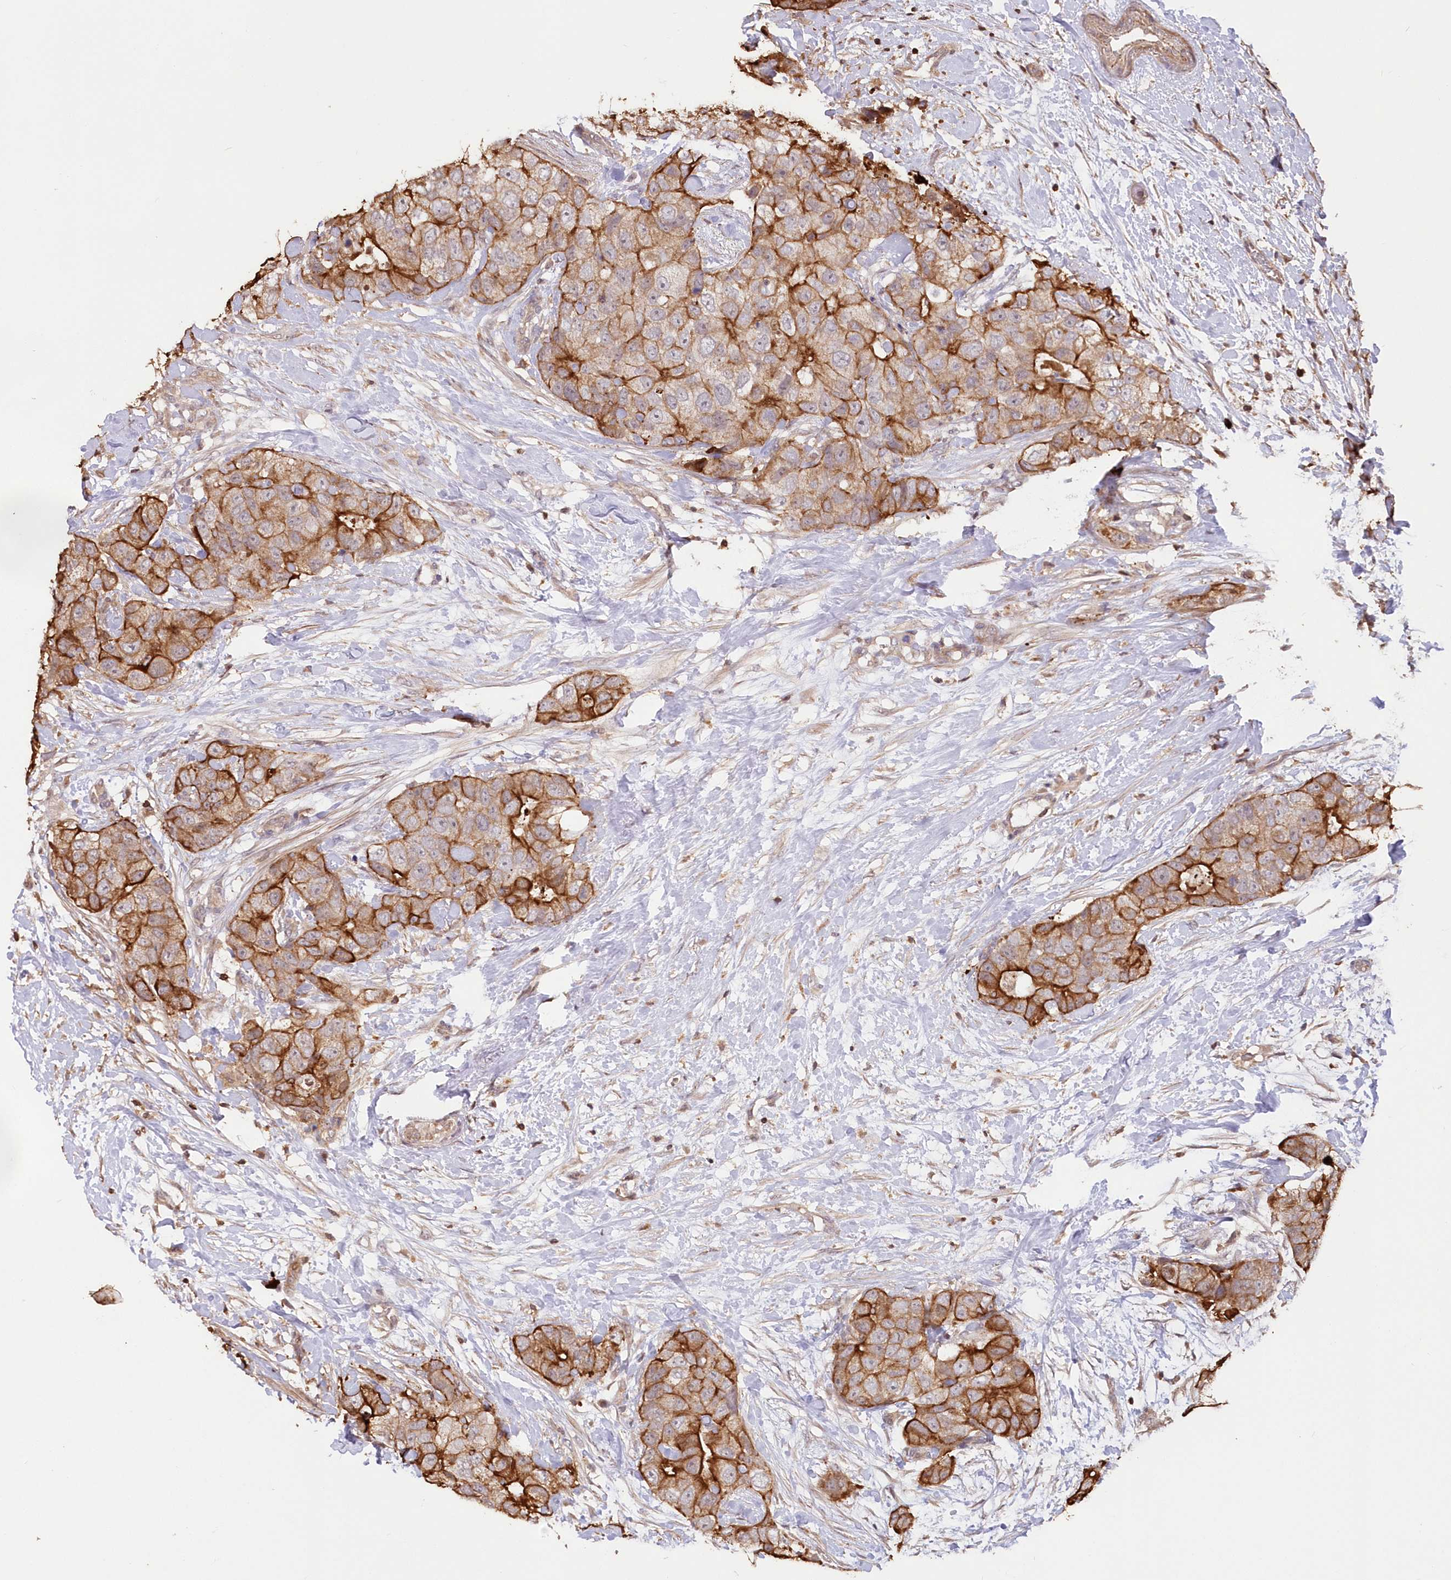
{"staining": {"intensity": "strong", "quantity": "25%-75%", "location": "cytoplasmic/membranous"}, "tissue": "breast cancer", "cell_type": "Tumor cells", "image_type": "cancer", "snomed": [{"axis": "morphology", "description": "Duct carcinoma"}, {"axis": "topography", "description": "Breast"}], "caption": "Breast intraductal carcinoma was stained to show a protein in brown. There is high levels of strong cytoplasmic/membranous staining in approximately 25%-75% of tumor cells. Immunohistochemistry (ihc) stains the protein of interest in brown and the nuclei are stained blue.", "gene": "SNED1", "patient": {"sex": "female", "age": 62}}